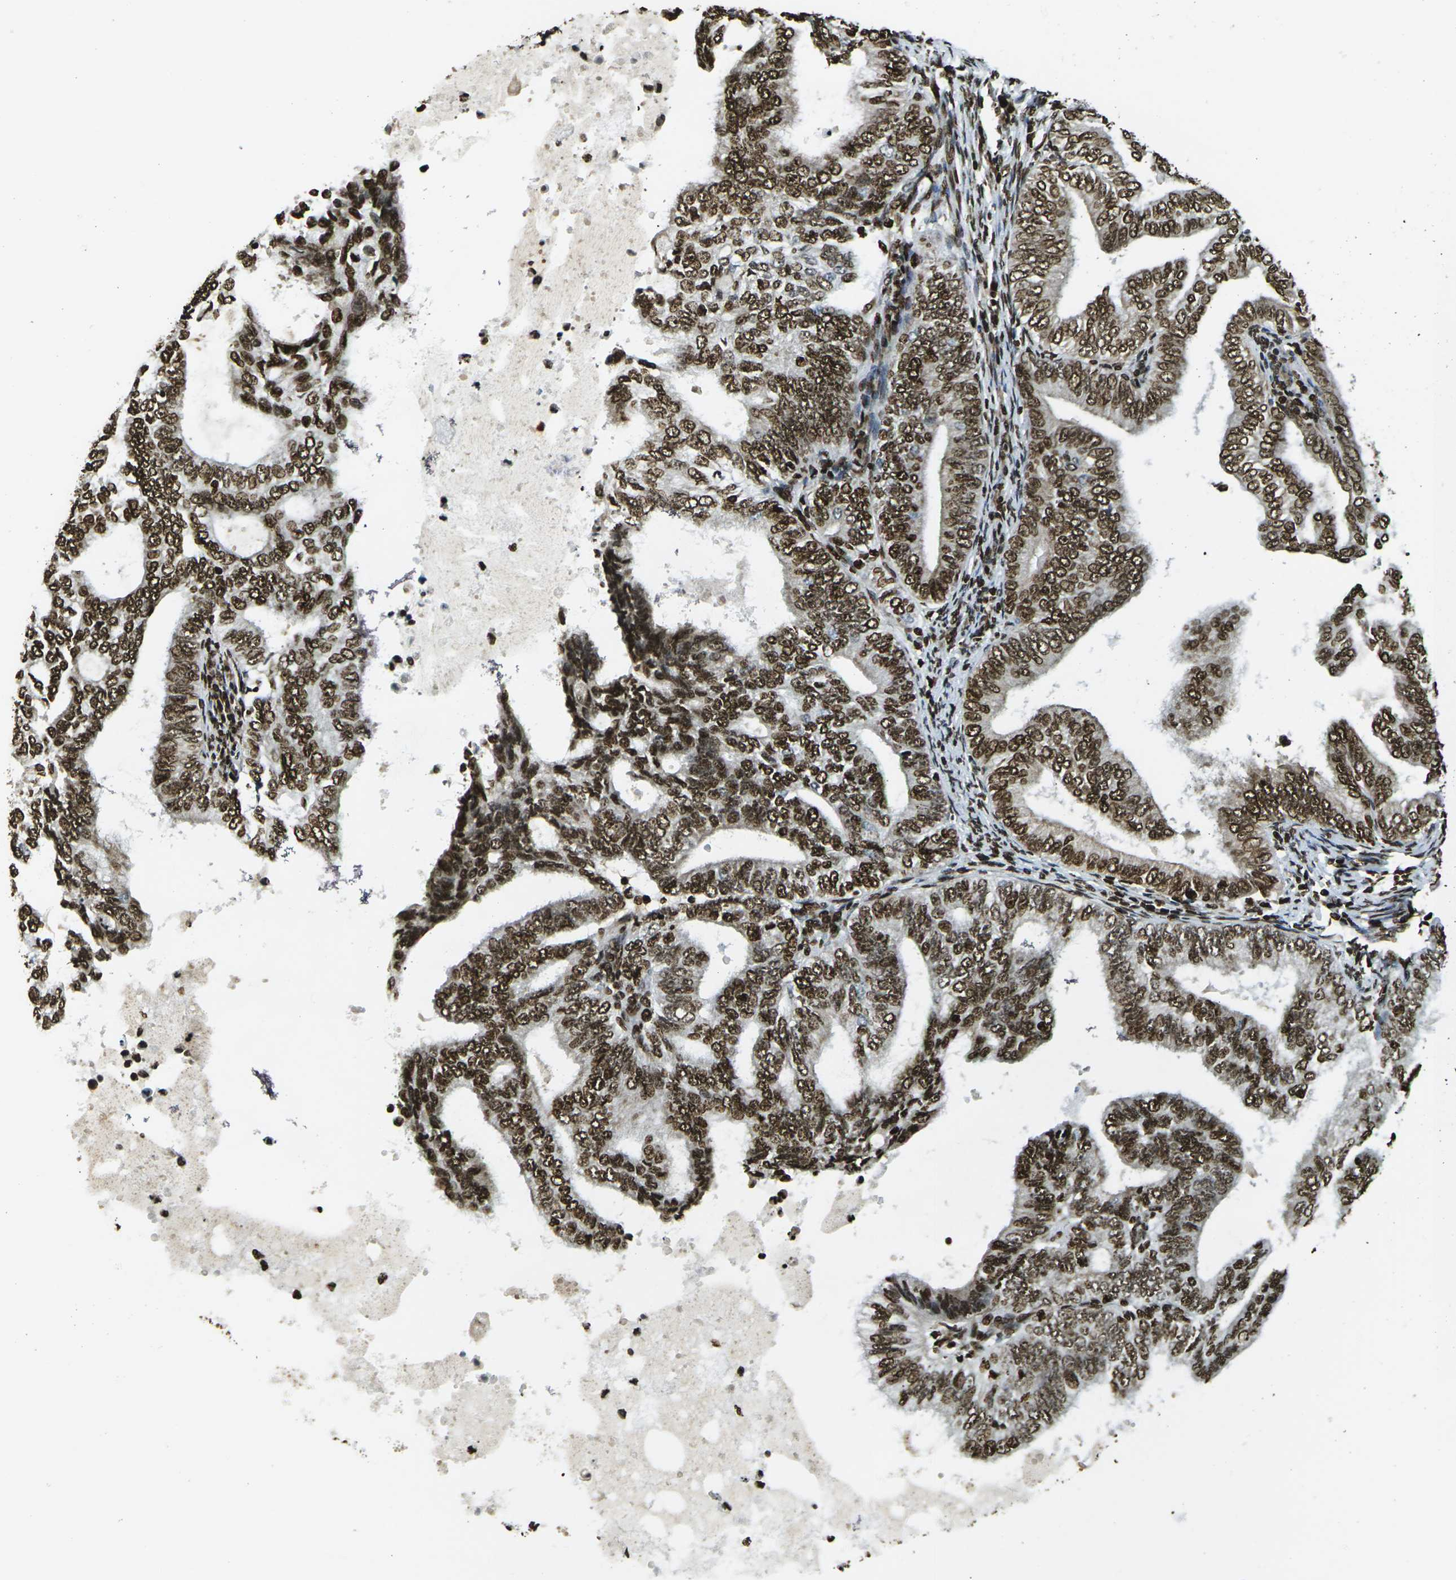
{"staining": {"intensity": "strong", "quantity": ">75%", "location": "nuclear"}, "tissue": "endometrial cancer", "cell_type": "Tumor cells", "image_type": "cancer", "snomed": [{"axis": "morphology", "description": "Adenocarcinoma, NOS"}, {"axis": "topography", "description": "Endometrium"}], "caption": "Protein staining of endometrial adenocarcinoma tissue shows strong nuclear staining in about >75% of tumor cells. The staining was performed using DAB to visualize the protein expression in brown, while the nuclei were stained in blue with hematoxylin (Magnification: 20x).", "gene": "H1-2", "patient": {"sex": "female", "age": 58}}